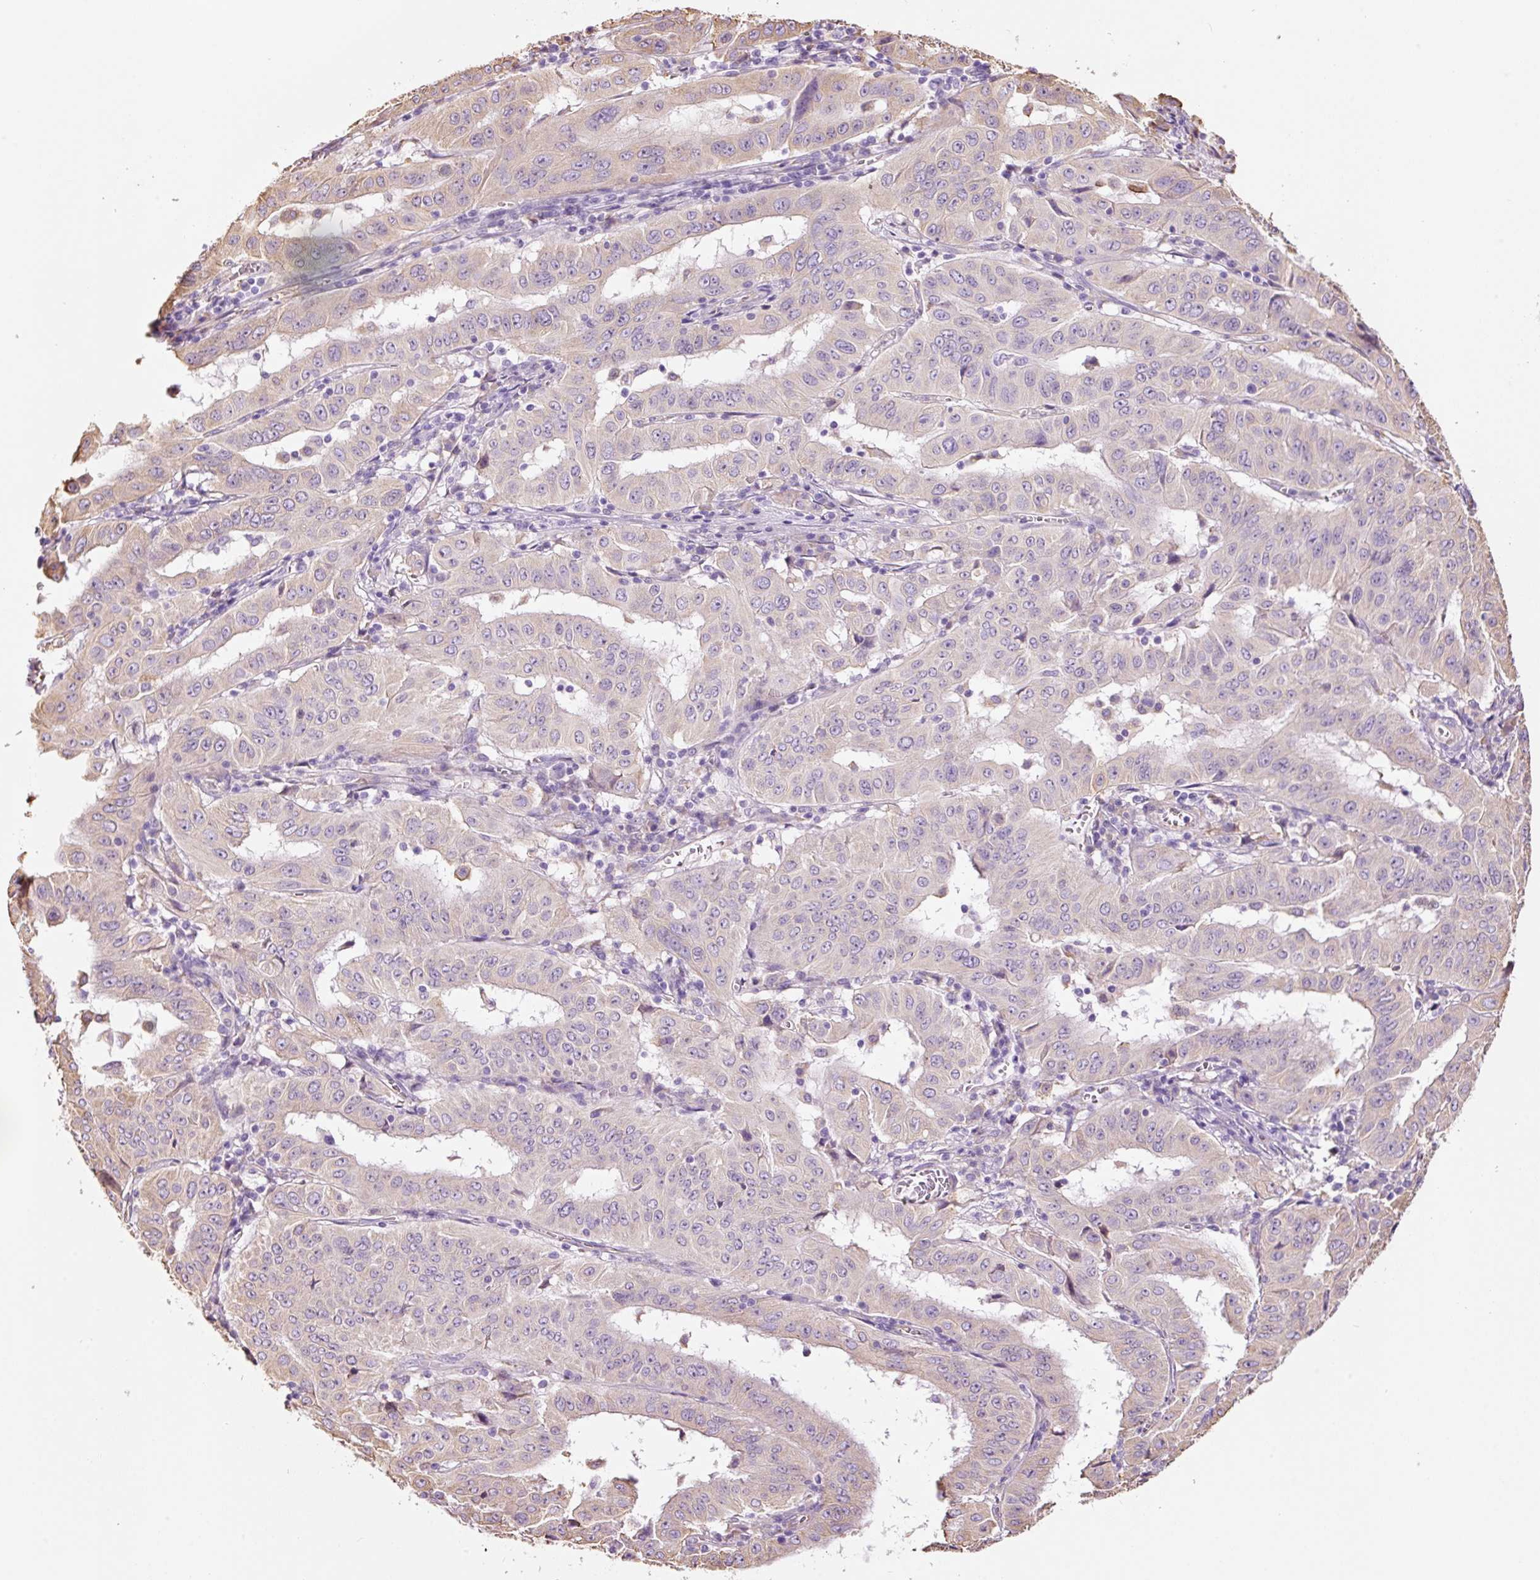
{"staining": {"intensity": "weak", "quantity": "<25%", "location": "cytoplasmic/membranous"}, "tissue": "pancreatic cancer", "cell_type": "Tumor cells", "image_type": "cancer", "snomed": [{"axis": "morphology", "description": "Adenocarcinoma, NOS"}, {"axis": "topography", "description": "Pancreas"}], "caption": "Immunohistochemistry (IHC) photomicrograph of adenocarcinoma (pancreatic) stained for a protein (brown), which displays no expression in tumor cells. Nuclei are stained in blue.", "gene": "GCG", "patient": {"sex": "male", "age": 63}}